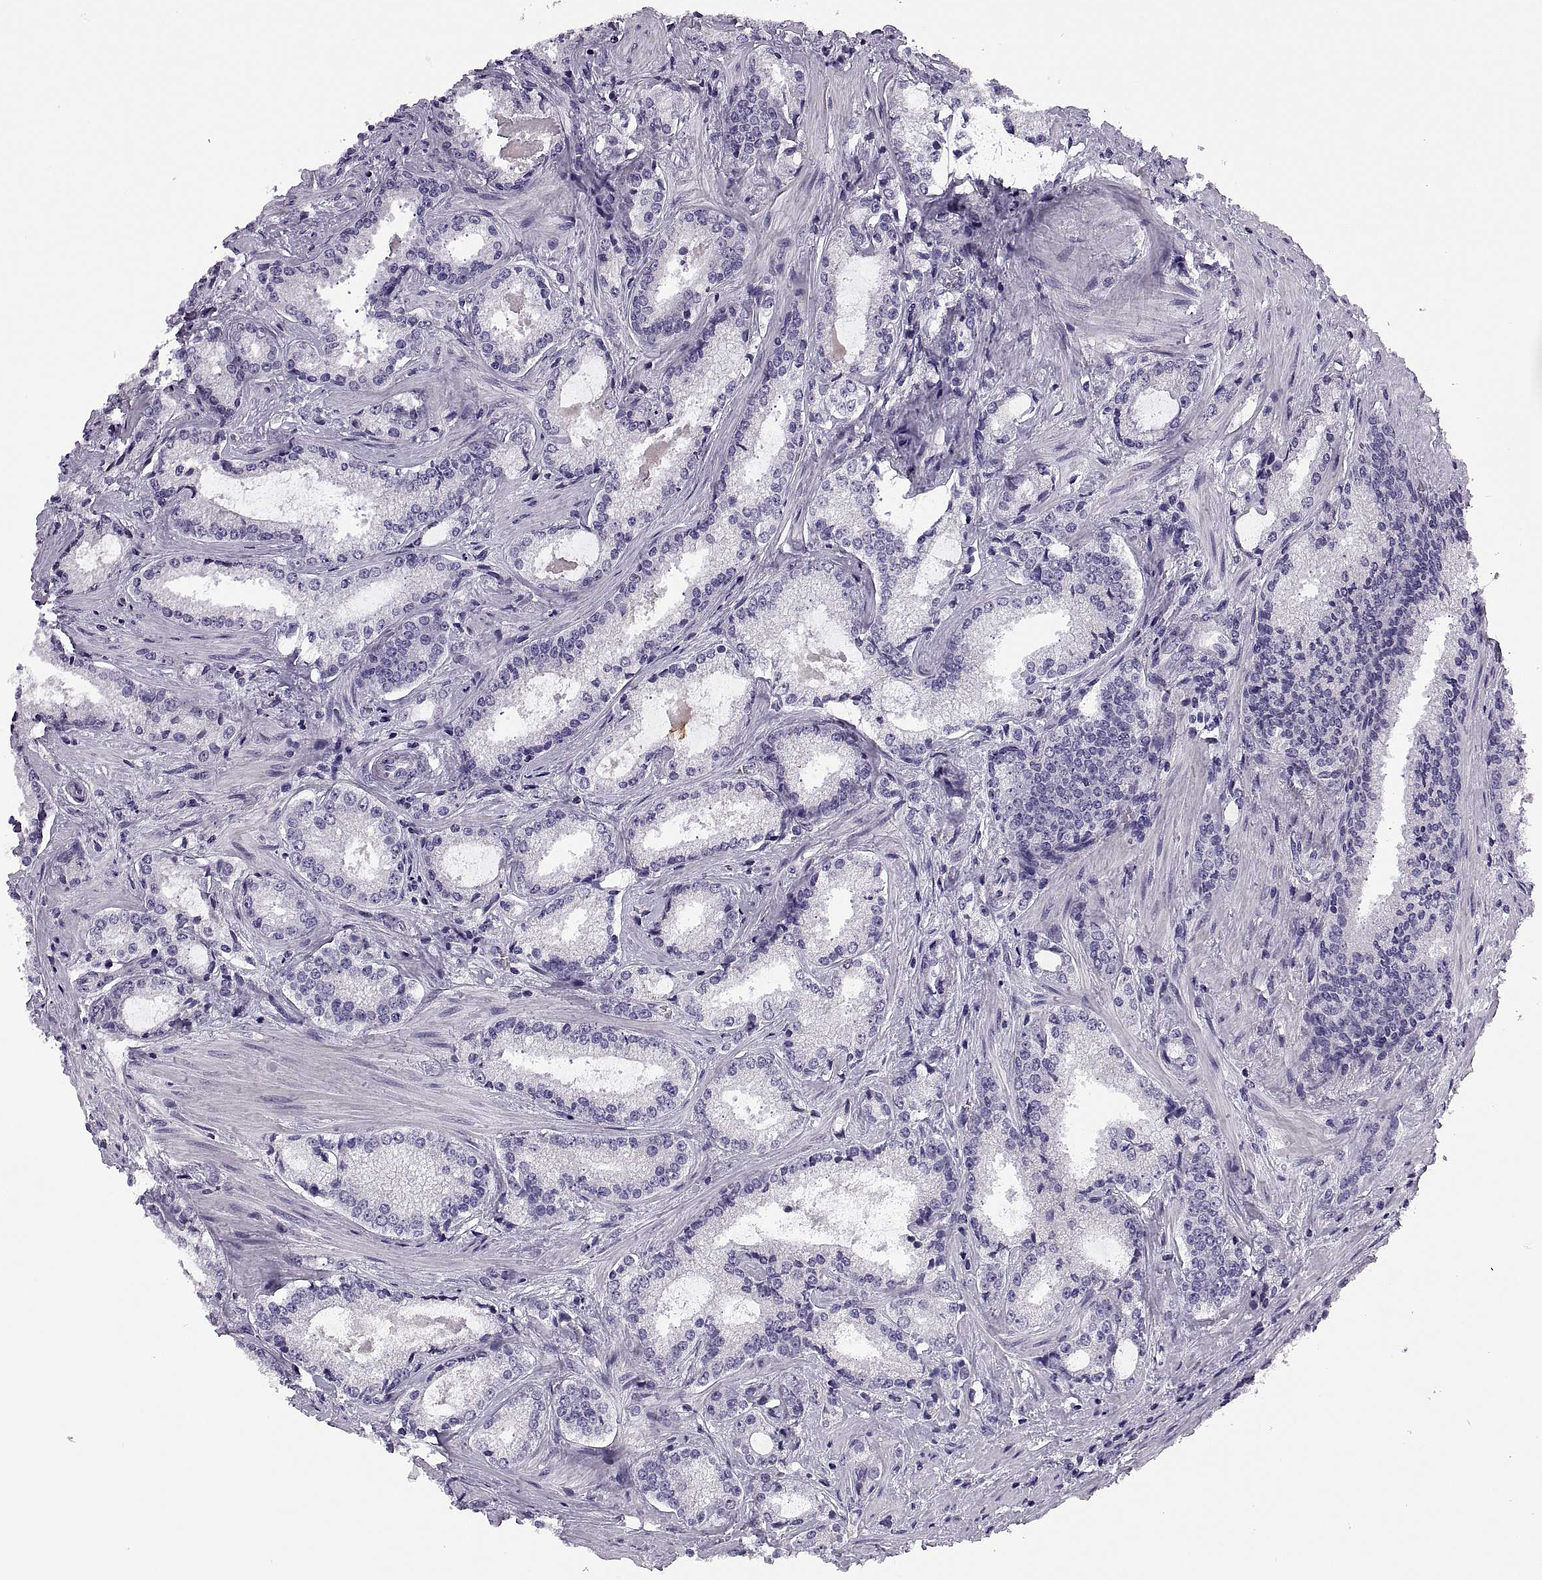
{"staining": {"intensity": "negative", "quantity": "none", "location": "none"}, "tissue": "prostate cancer", "cell_type": "Tumor cells", "image_type": "cancer", "snomed": [{"axis": "morphology", "description": "Adenocarcinoma, Low grade"}, {"axis": "topography", "description": "Prostate"}], "caption": "Protein analysis of prostate cancer exhibits no significant expression in tumor cells.", "gene": "MAGEB1", "patient": {"sex": "male", "age": 56}}